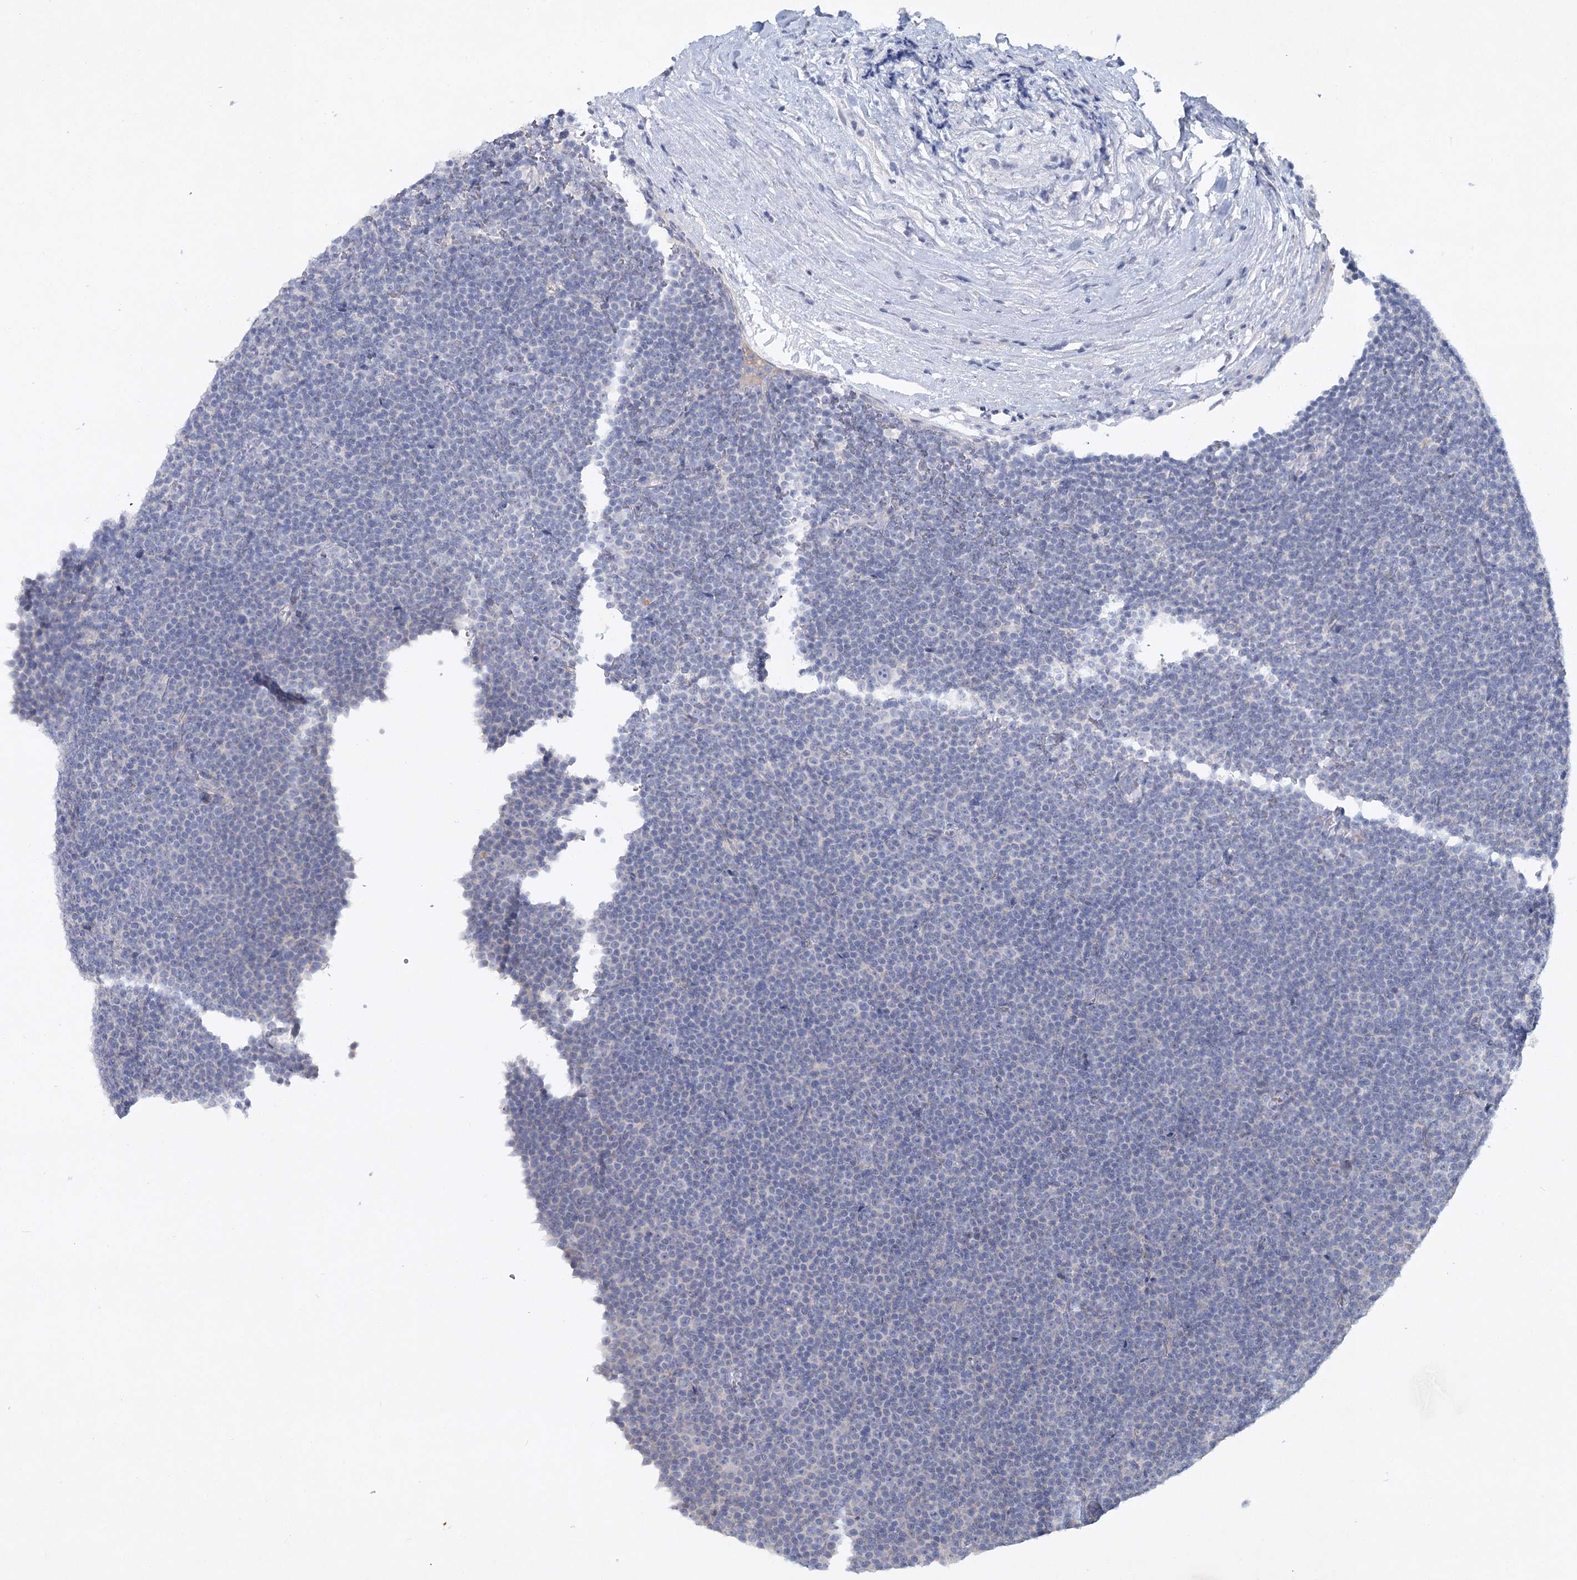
{"staining": {"intensity": "negative", "quantity": "none", "location": "none"}, "tissue": "lymphoma", "cell_type": "Tumor cells", "image_type": "cancer", "snomed": [{"axis": "morphology", "description": "Malignant lymphoma, non-Hodgkin's type, Low grade"}, {"axis": "topography", "description": "Lymph node"}], "caption": "There is no significant positivity in tumor cells of lymphoma.", "gene": "MAP3K13", "patient": {"sex": "female", "age": 67}}